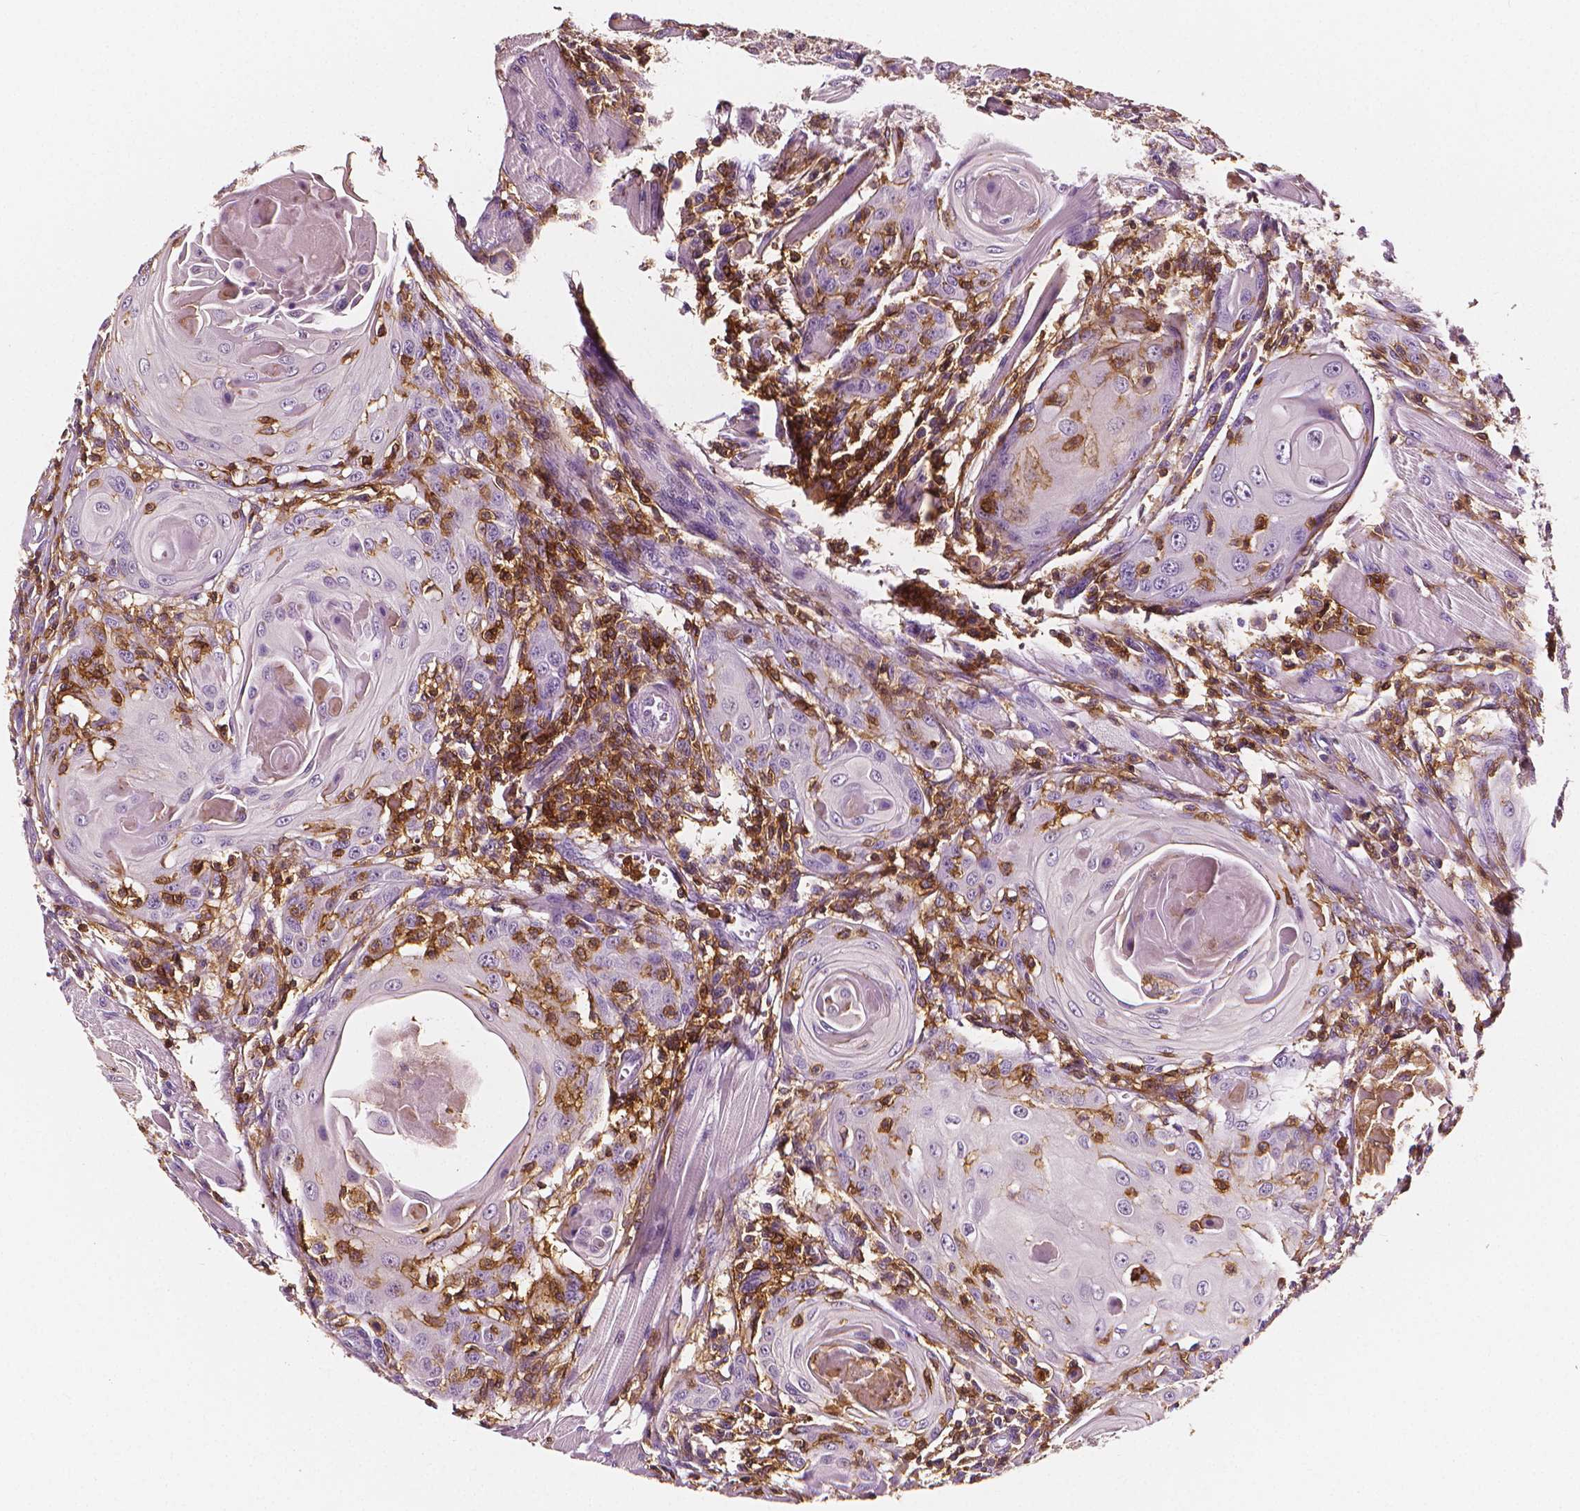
{"staining": {"intensity": "negative", "quantity": "none", "location": "none"}, "tissue": "head and neck cancer", "cell_type": "Tumor cells", "image_type": "cancer", "snomed": [{"axis": "morphology", "description": "Squamous cell carcinoma, NOS"}, {"axis": "topography", "description": "Head-Neck"}], "caption": "Tumor cells show no significant positivity in head and neck cancer.", "gene": "PTPRC", "patient": {"sex": "female", "age": 80}}